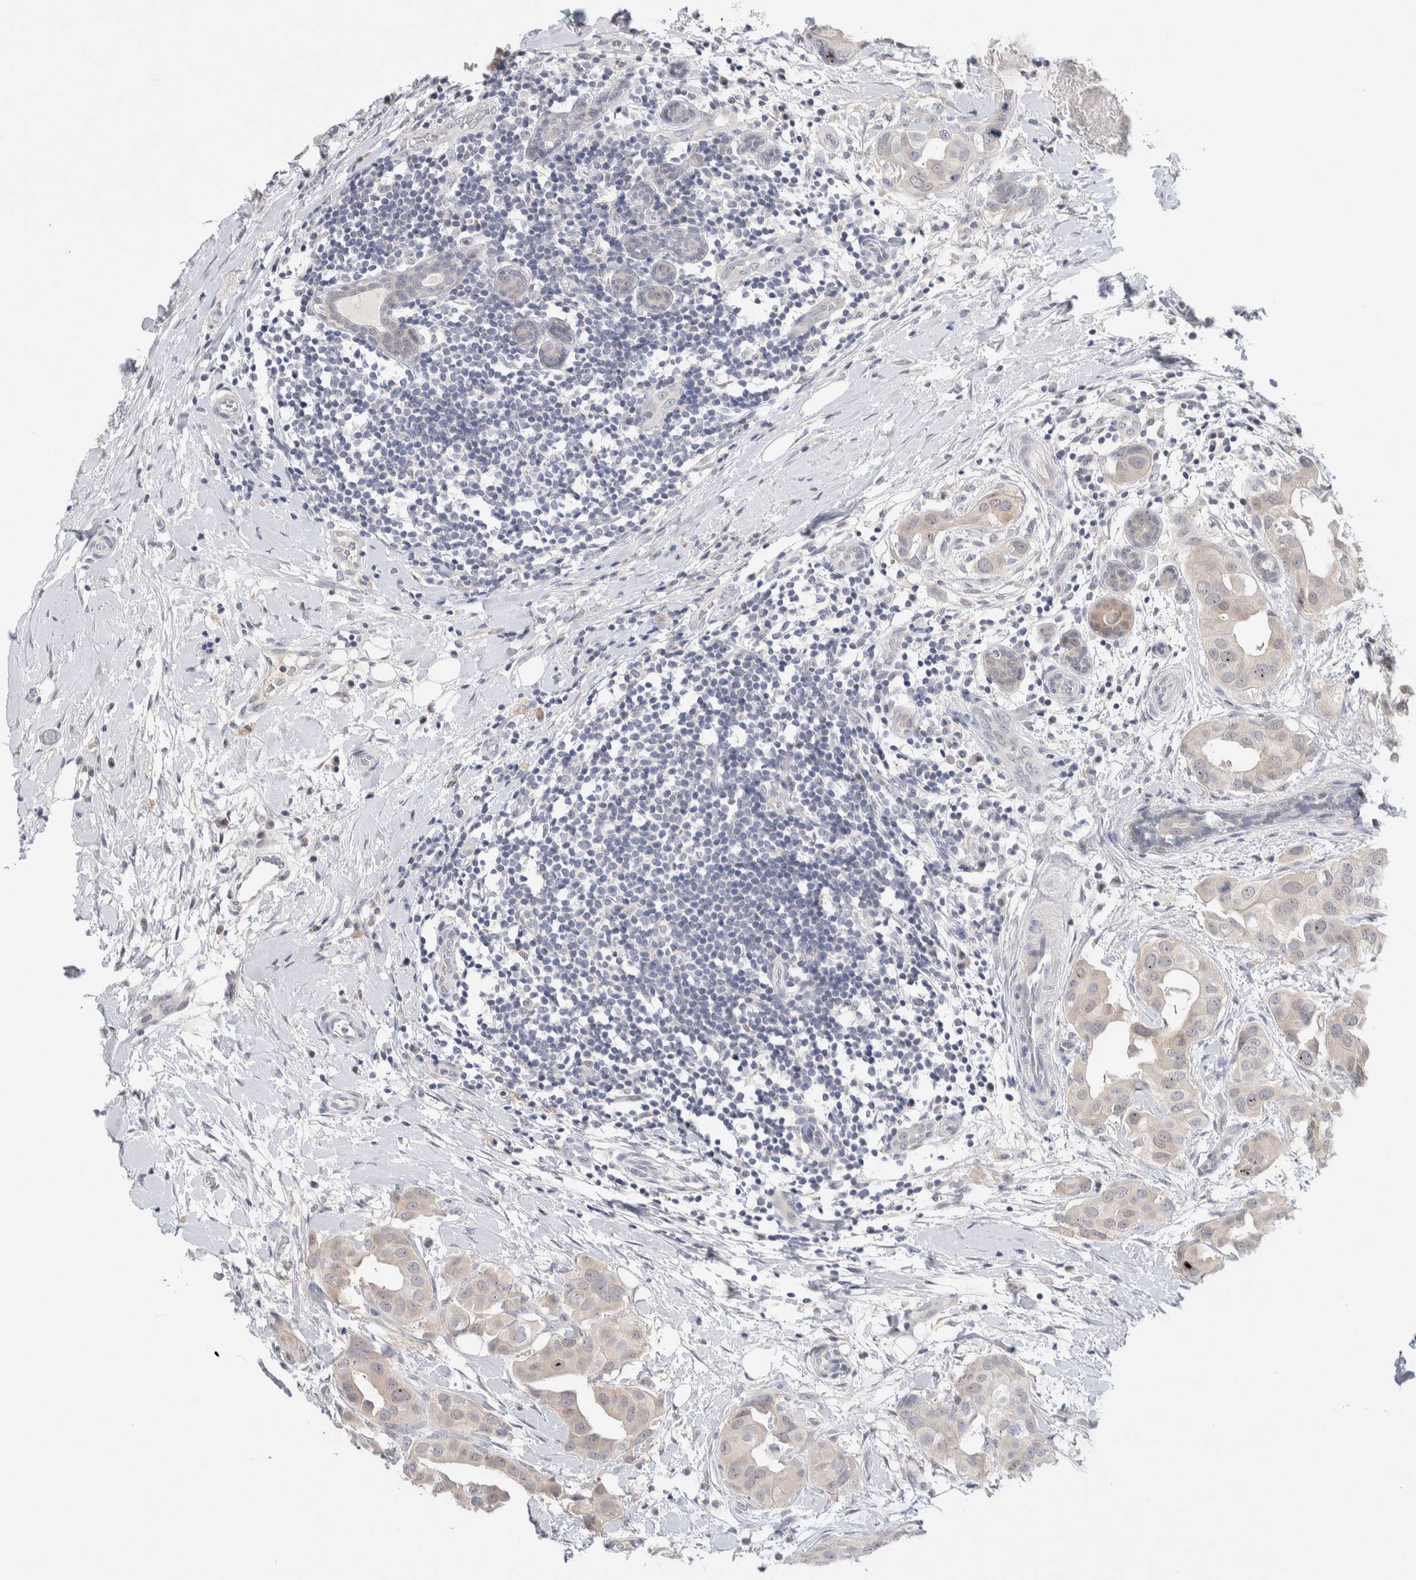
{"staining": {"intensity": "weak", "quantity": "25%-75%", "location": "cytoplasmic/membranous,nuclear"}, "tissue": "breast cancer", "cell_type": "Tumor cells", "image_type": "cancer", "snomed": [{"axis": "morphology", "description": "Duct carcinoma"}, {"axis": "topography", "description": "Breast"}], "caption": "Immunohistochemical staining of human breast cancer shows low levels of weak cytoplasmic/membranous and nuclear expression in approximately 25%-75% of tumor cells.", "gene": "DNAJB6", "patient": {"sex": "female", "age": 40}}